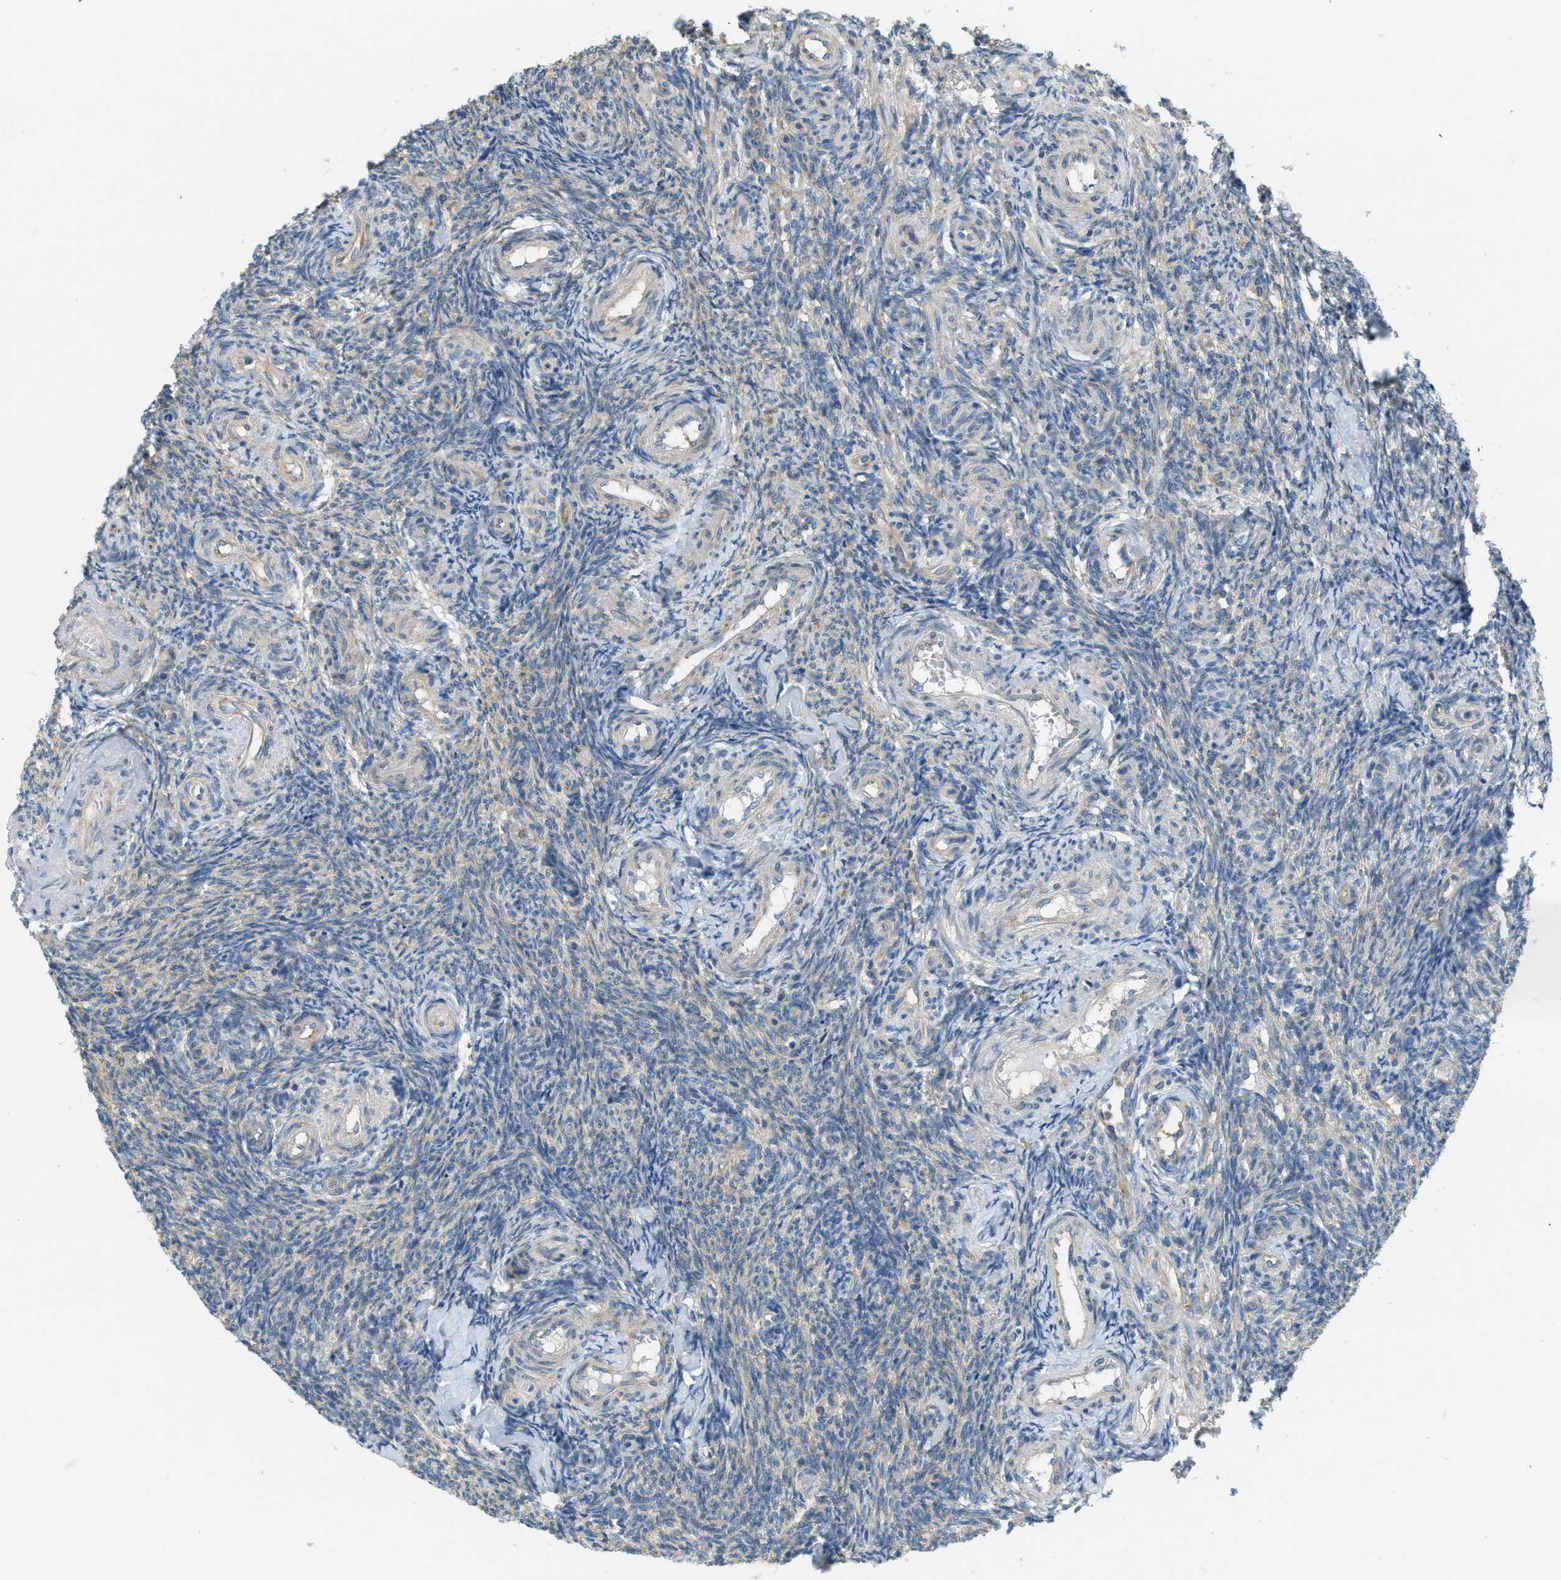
{"staining": {"intensity": "weak", "quantity": "25%-75%", "location": "cytoplasmic/membranous"}, "tissue": "ovary", "cell_type": "Ovarian stroma cells", "image_type": "normal", "snomed": [{"axis": "morphology", "description": "Normal tissue, NOS"}, {"axis": "topography", "description": "Ovary"}], "caption": "DAB immunohistochemical staining of benign human ovary shows weak cytoplasmic/membranous protein staining in approximately 25%-75% of ovarian stroma cells. Using DAB (3,3'-diaminobenzidine) (brown) and hematoxylin (blue) stains, captured at high magnification using brightfield microscopy.", "gene": "ABCF1", "patient": {"sex": "female", "age": 41}}